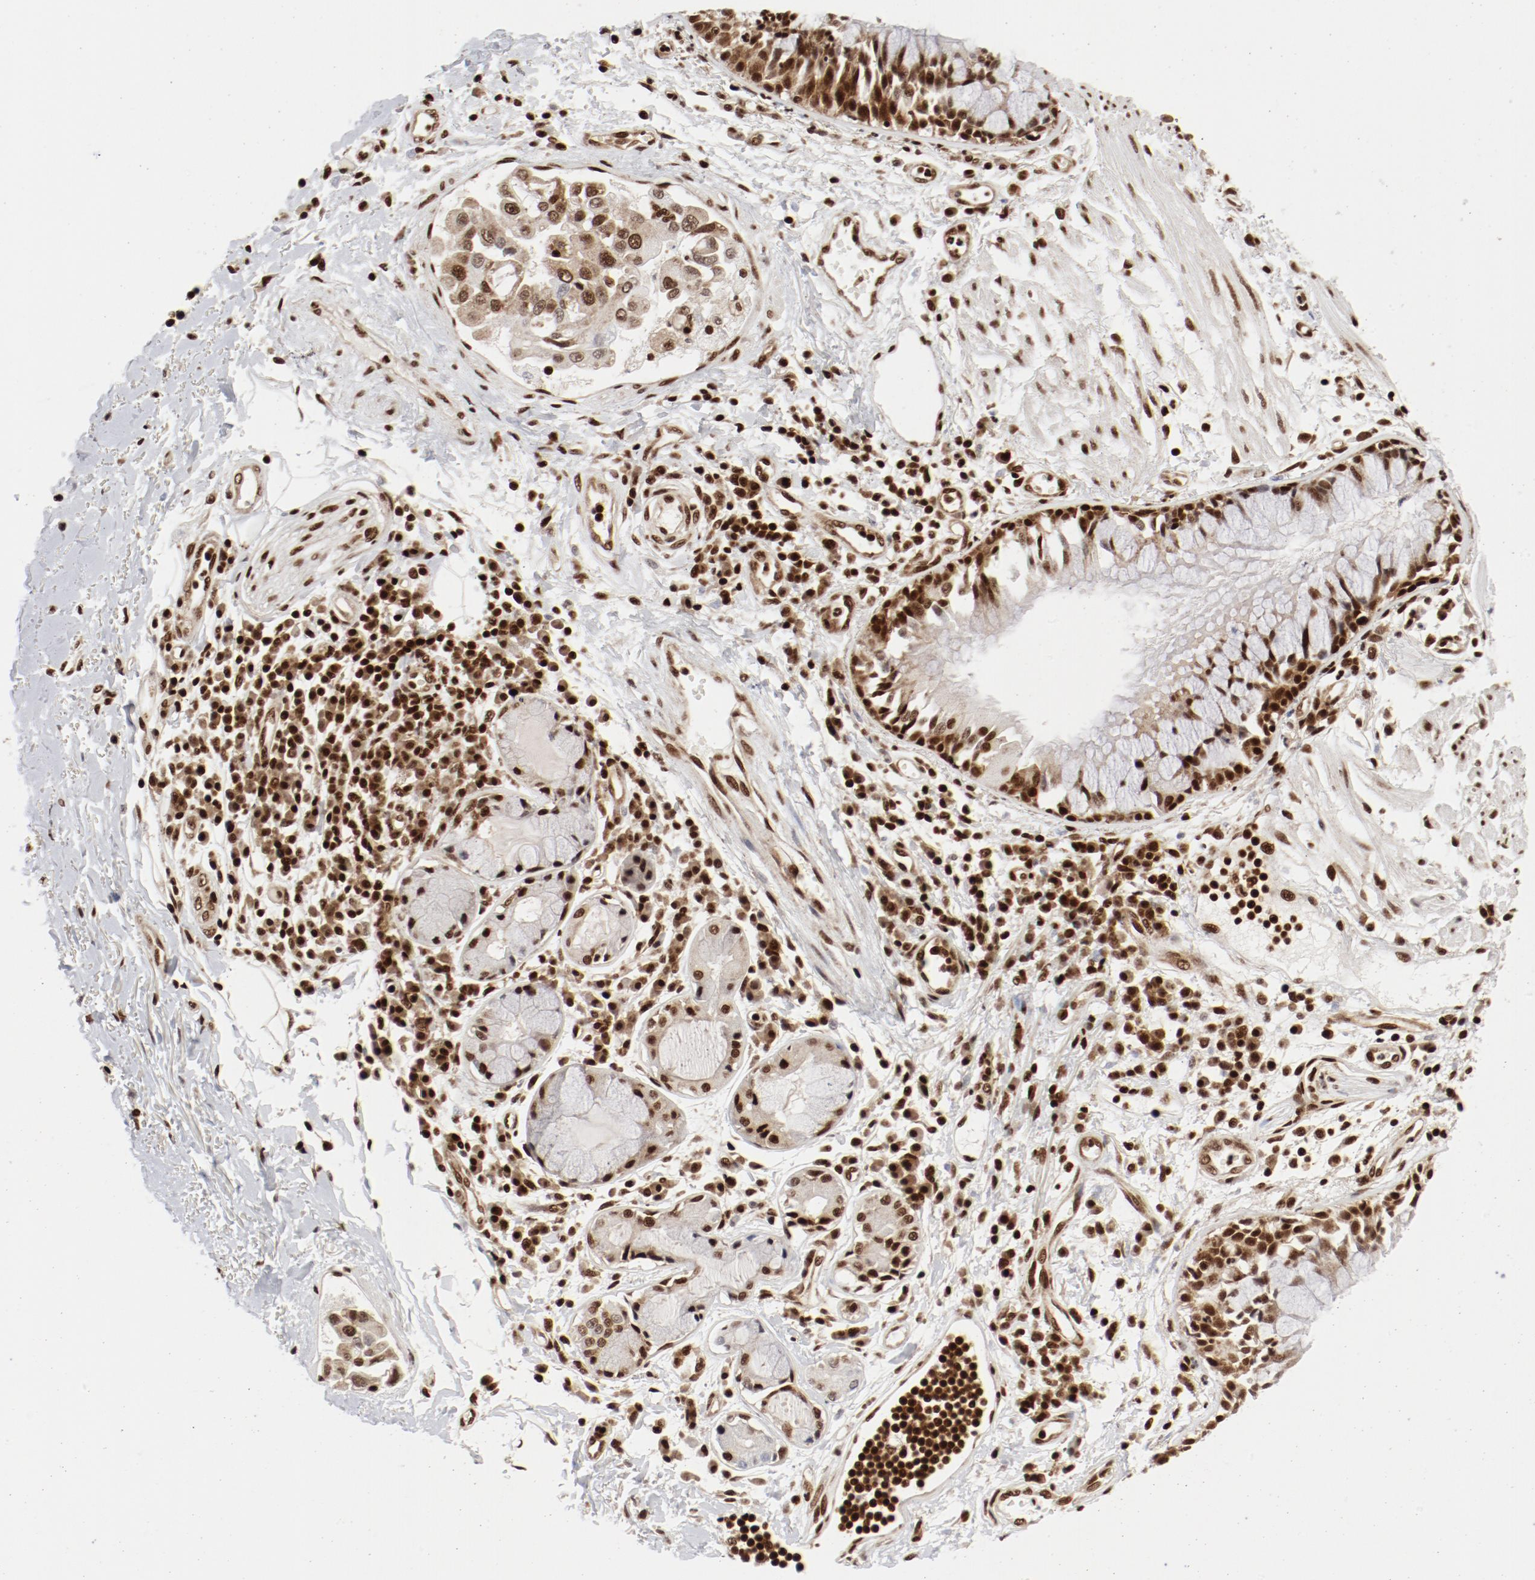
{"staining": {"intensity": "strong", "quantity": ">75%", "location": "nuclear"}, "tissue": "adipose tissue", "cell_type": "Adipocytes", "image_type": "normal", "snomed": [{"axis": "morphology", "description": "Normal tissue, NOS"}, {"axis": "morphology", "description": "Adenocarcinoma, NOS"}, {"axis": "topography", "description": "Cartilage tissue"}, {"axis": "topography", "description": "Bronchus"}, {"axis": "topography", "description": "Lung"}], "caption": "An IHC image of benign tissue is shown. Protein staining in brown shows strong nuclear positivity in adipose tissue within adipocytes. The staining is performed using DAB (3,3'-diaminobenzidine) brown chromogen to label protein expression. The nuclei are counter-stained blue using hematoxylin.", "gene": "NFYB", "patient": {"sex": "female", "age": 67}}